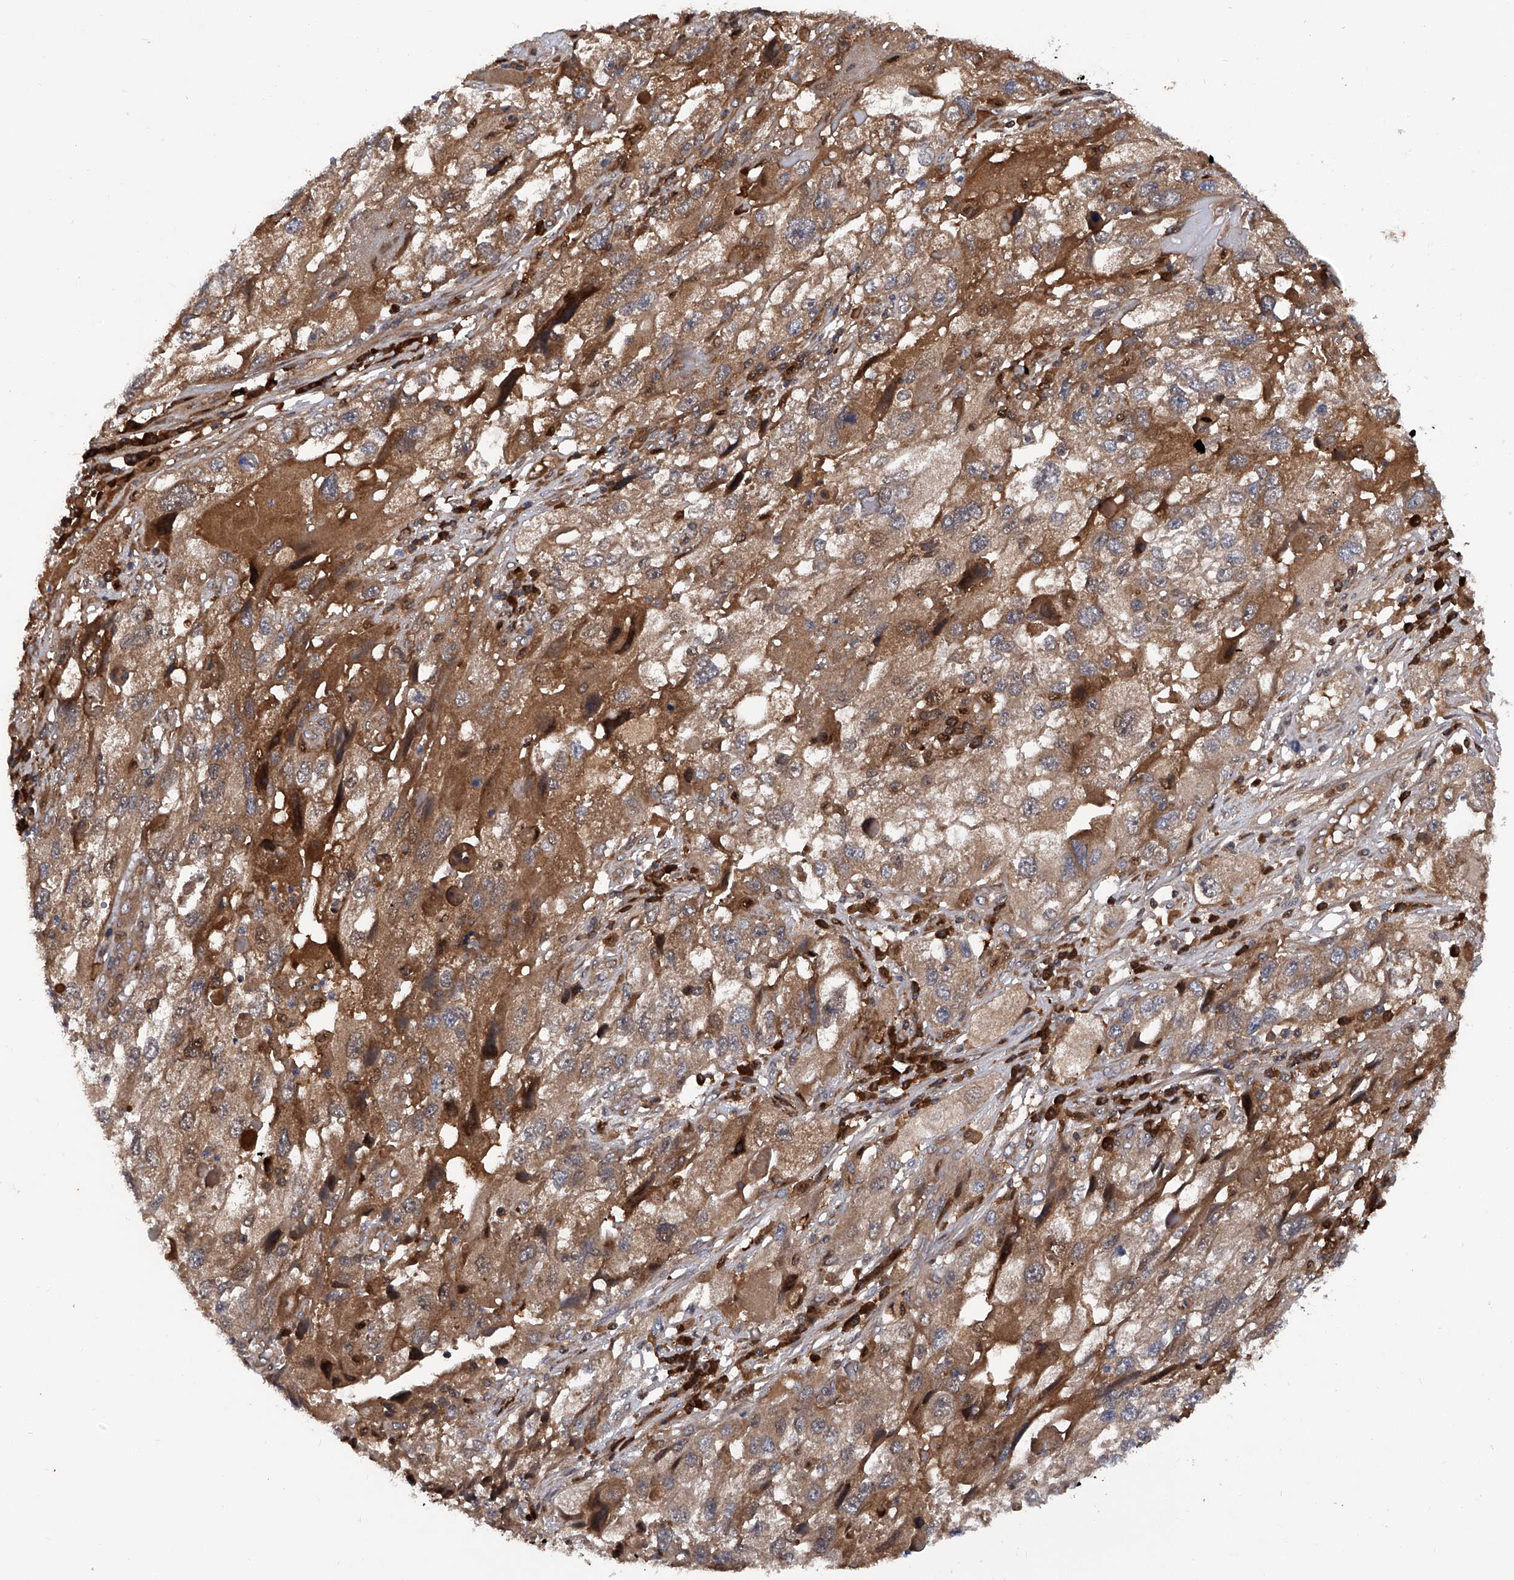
{"staining": {"intensity": "moderate", "quantity": ">75%", "location": "cytoplasmic/membranous"}, "tissue": "endometrial cancer", "cell_type": "Tumor cells", "image_type": "cancer", "snomed": [{"axis": "morphology", "description": "Adenocarcinoma, NOS"}, {"axis": "topography", "description": "Endometrium"}], "caption": "The micrograph exhibits staining of endometrial adenocarcinoma, revealing moderate cytoplasmic/membranous protein expression (brown color) within tumor cells.", "gene": "ASCC3", "patient": {"sex": "female", "age": 49}}